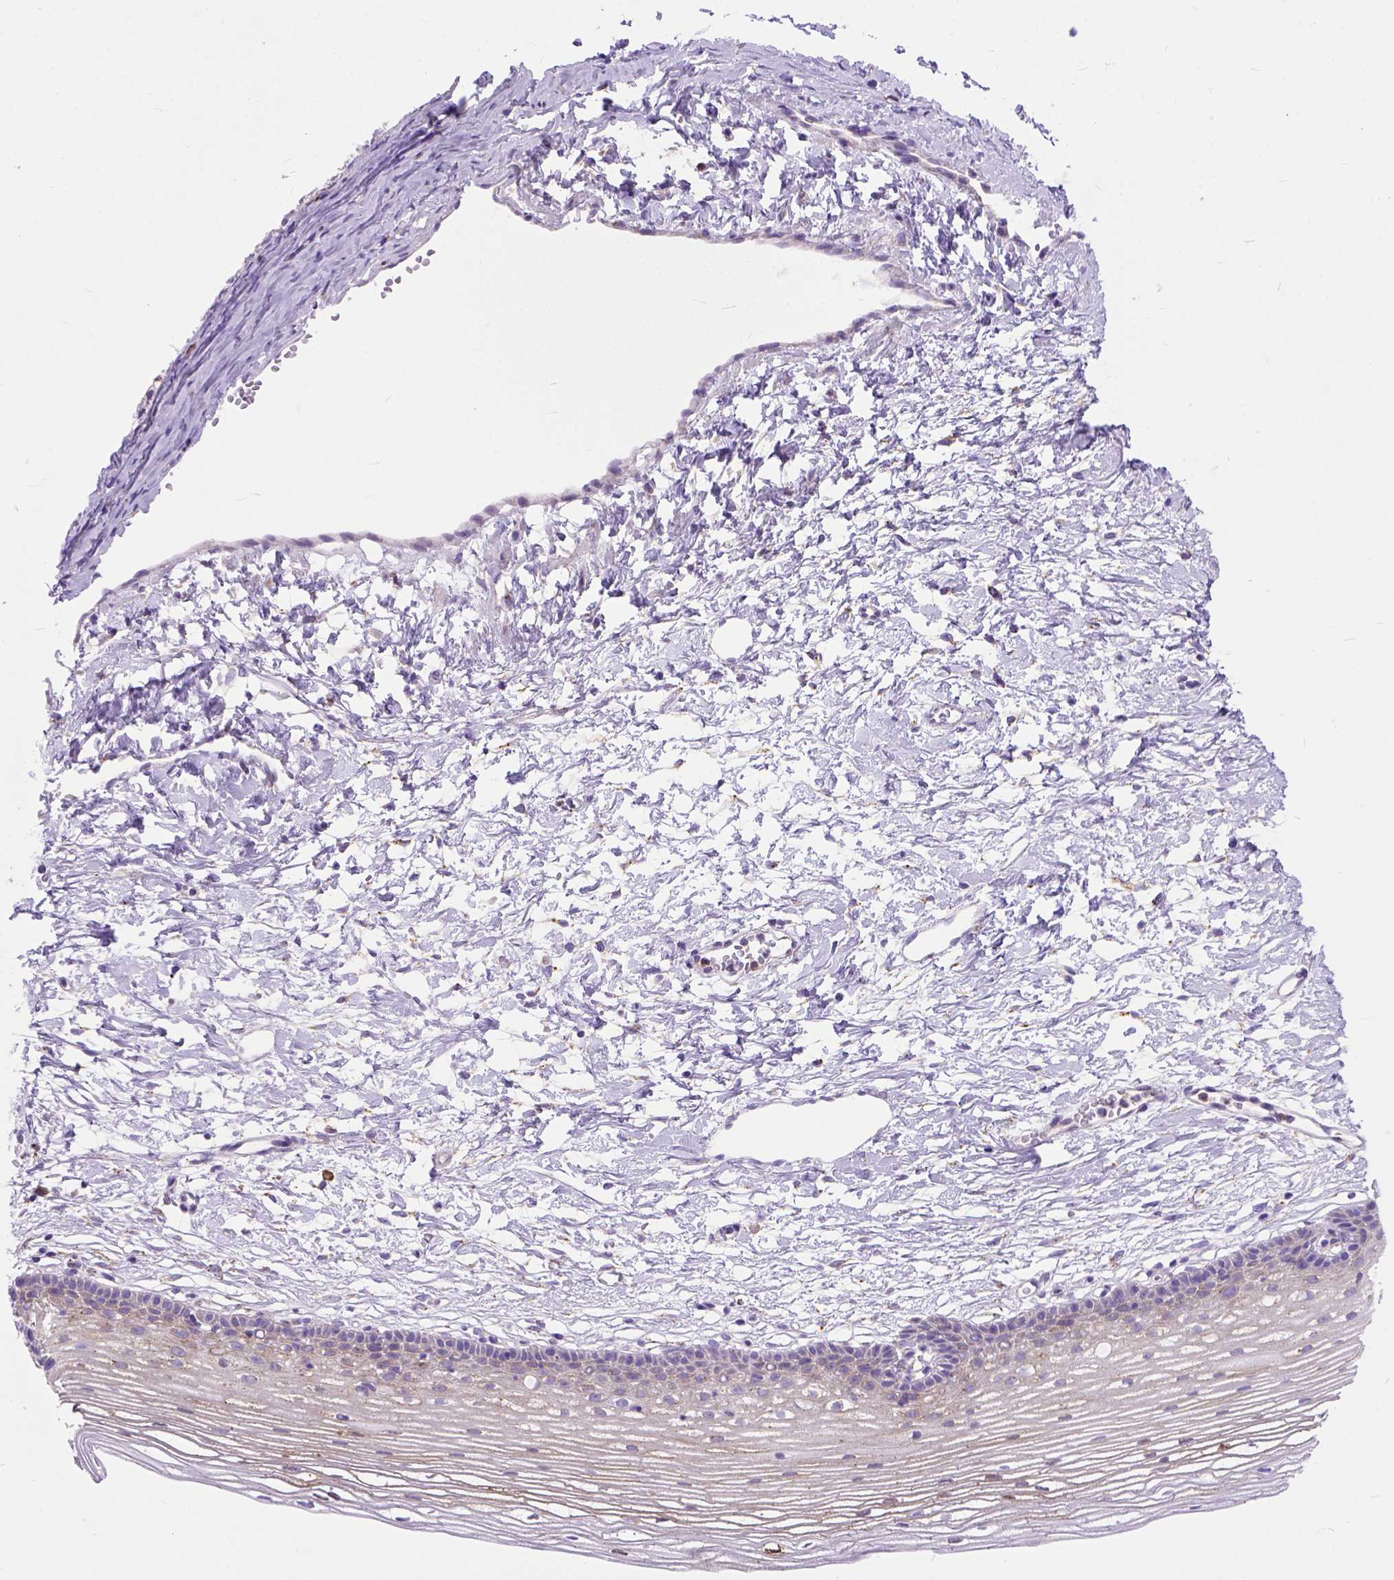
{"staining": {"intensity": "moderate", "quantity": "25%-75%", "location": "cytoplasmic/membranous"}, "tissue": "cervix", "cell_type": "Glandular cells", "image_type": "normal", "snomed": [{"axis": "morphology", "description": "Normal tissue, NOS"}, {"axis": "topography", "description": "Cervix"}], "caption": "This micrograph displays immunohistochemistry (IHC) staining of normal human cervix, with medium moderate cytoplasmic/membranous expression in about 25%-75% of glandular cells.", "gene": "PLK4", "patient": {"sex": "female", "age": 40}}